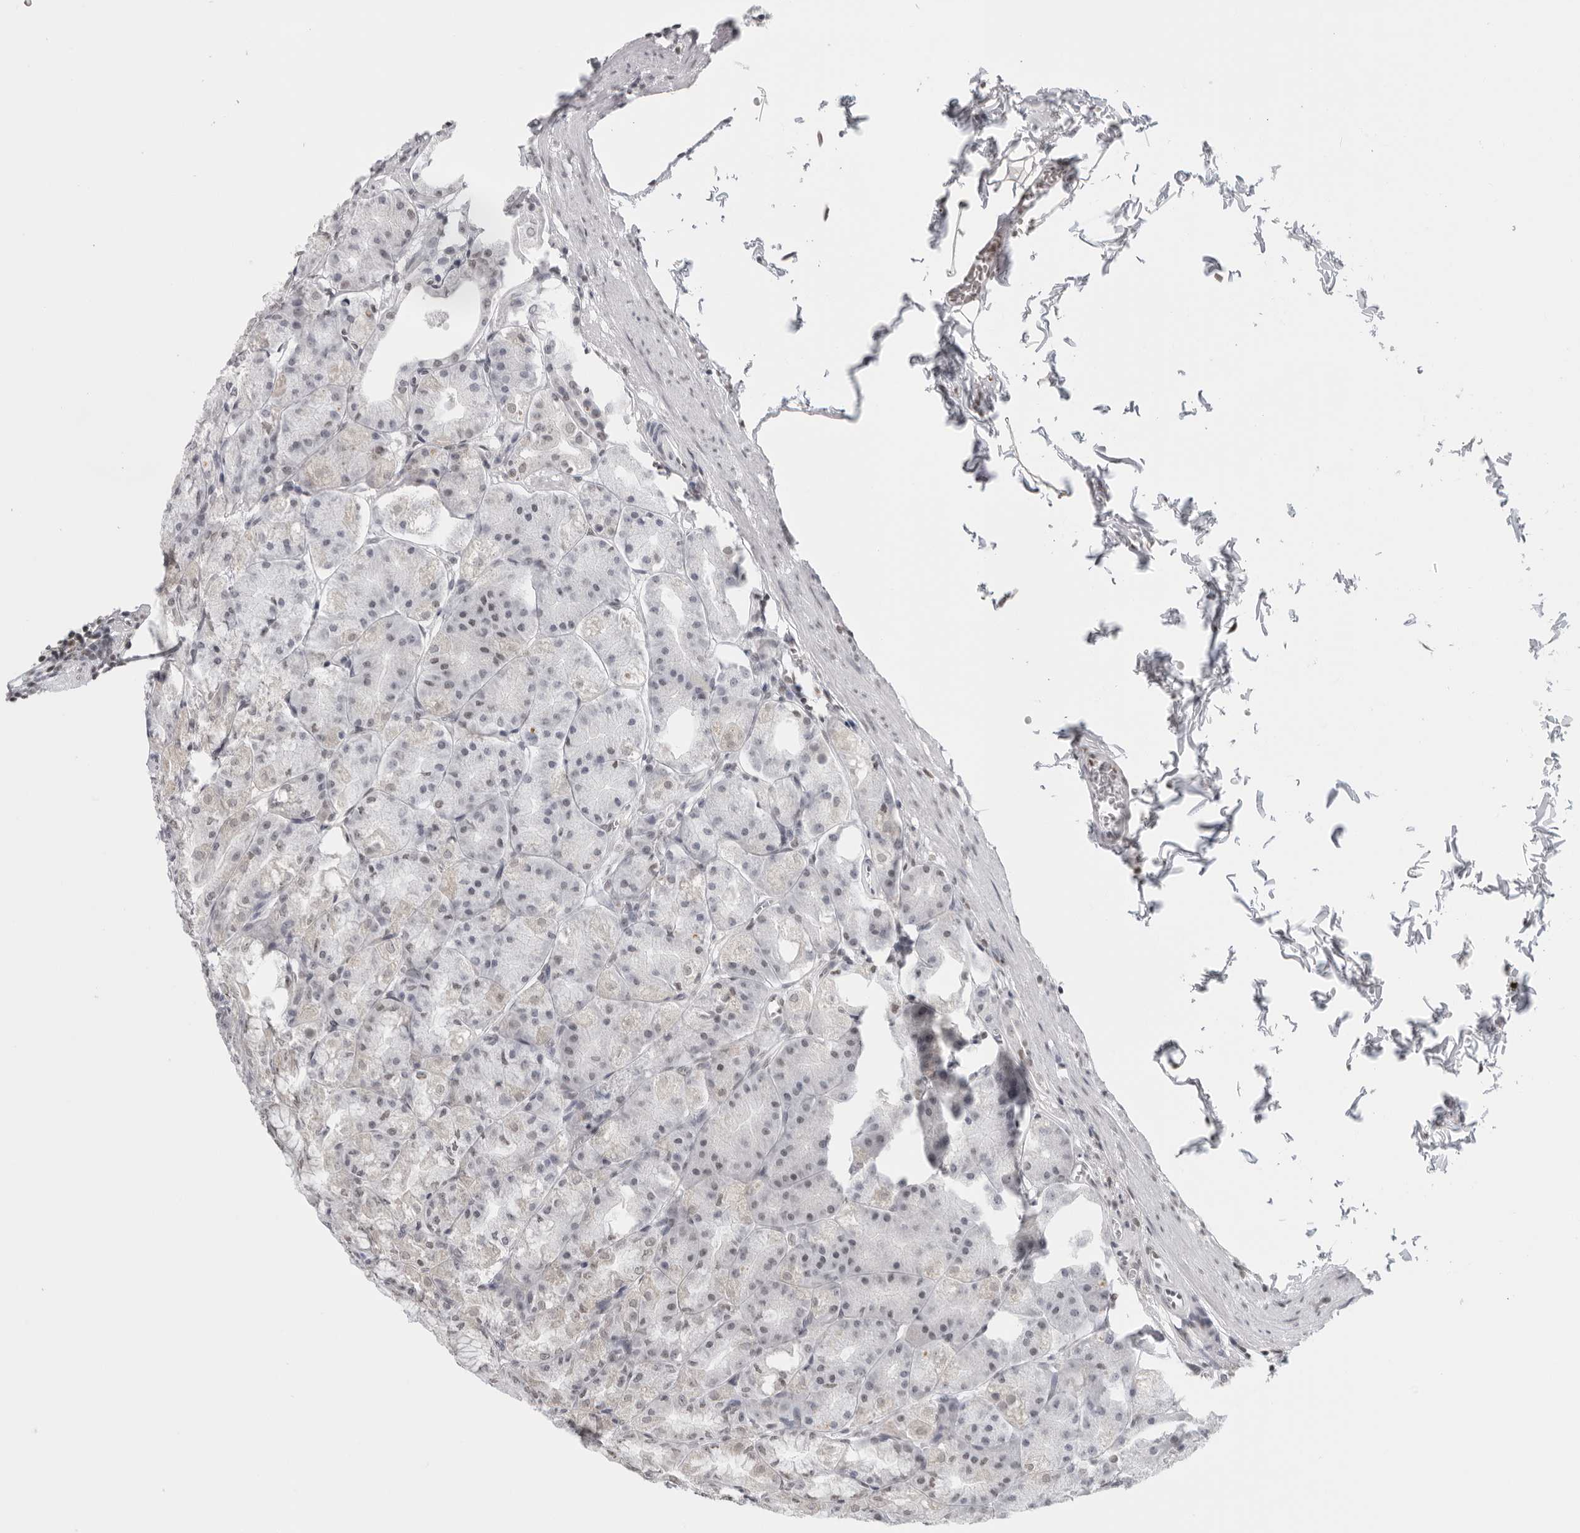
{"staining": {"intensity": "weak", "quantity": "25%-75%", "location": "cytoplasmic/membranous,nuclear"}, "tissue": "stomach", "cell_type": "Glandular cells", "image_type": "normal", "snomed": [{"axis": "morphology", "description": "Normal tissue, NOS"}, {"axis": "topography", "description": "Stomach, lower"}], "caption": "Protein staining of unremarkable stomach reveals weak cytoplasmic/membranous,nuclear staining in about 25%-75% of glandular cells.", "gene": "RPA2", "patient": {"sex": "male", "age": 71}}